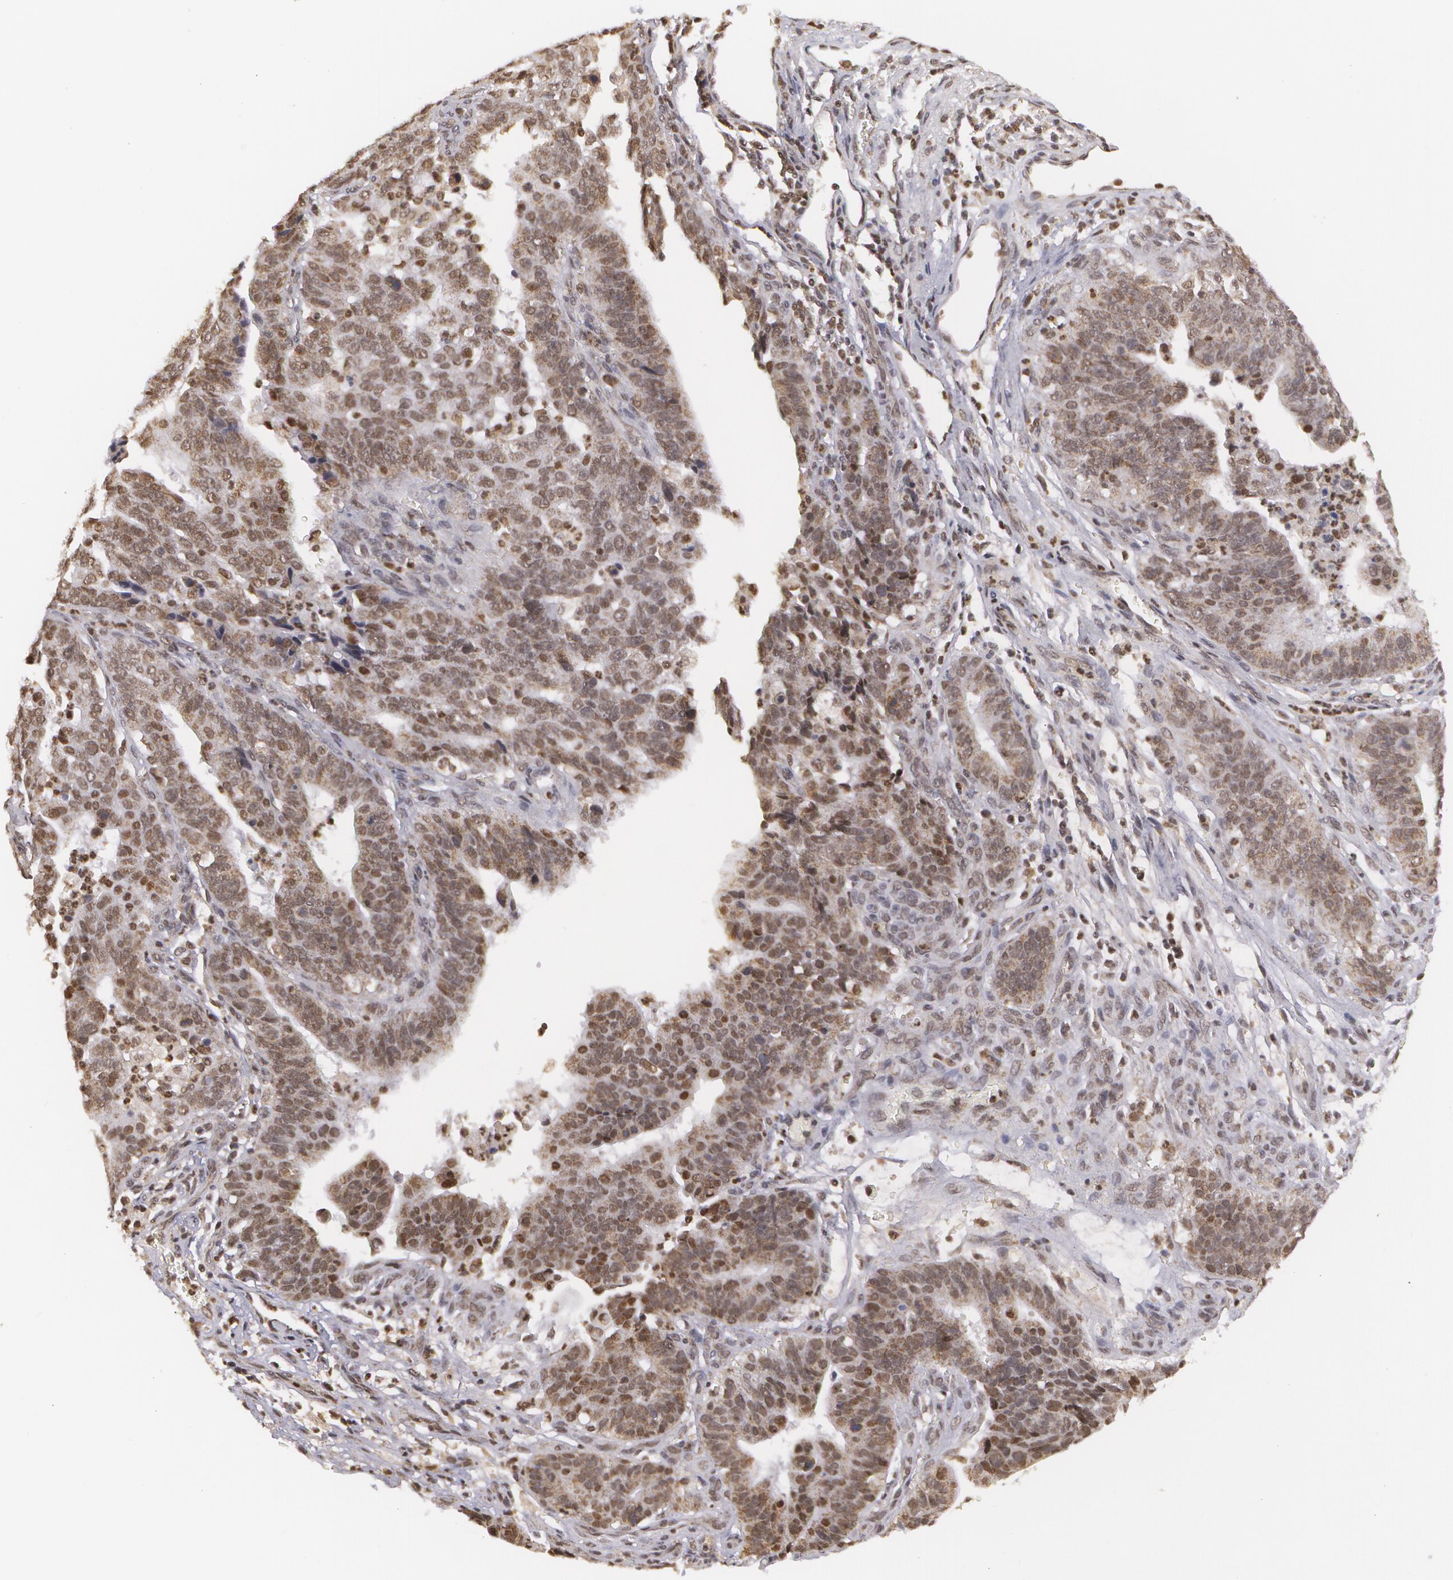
{"staining": {"intensity": "moderate", "quantity": ">75%", "location": "nuclear"}, "tissue": "stomach cancer", "cell_type": "Tumor cells", "image_type": "cancer", "snomed": [{"axis": "morphology", "description": "Adenocarcinoma, NOS"}, {"axis": "topography", "description": "Stomach, upper"}], "caption": "Adenocarcinoma (stomach) stained with a brown dye exhibits moderate nuclear positive positivity in about >75% of tumor cells.", "gene": "MXD1", "patient": {"sex": "female", "age": 50}}